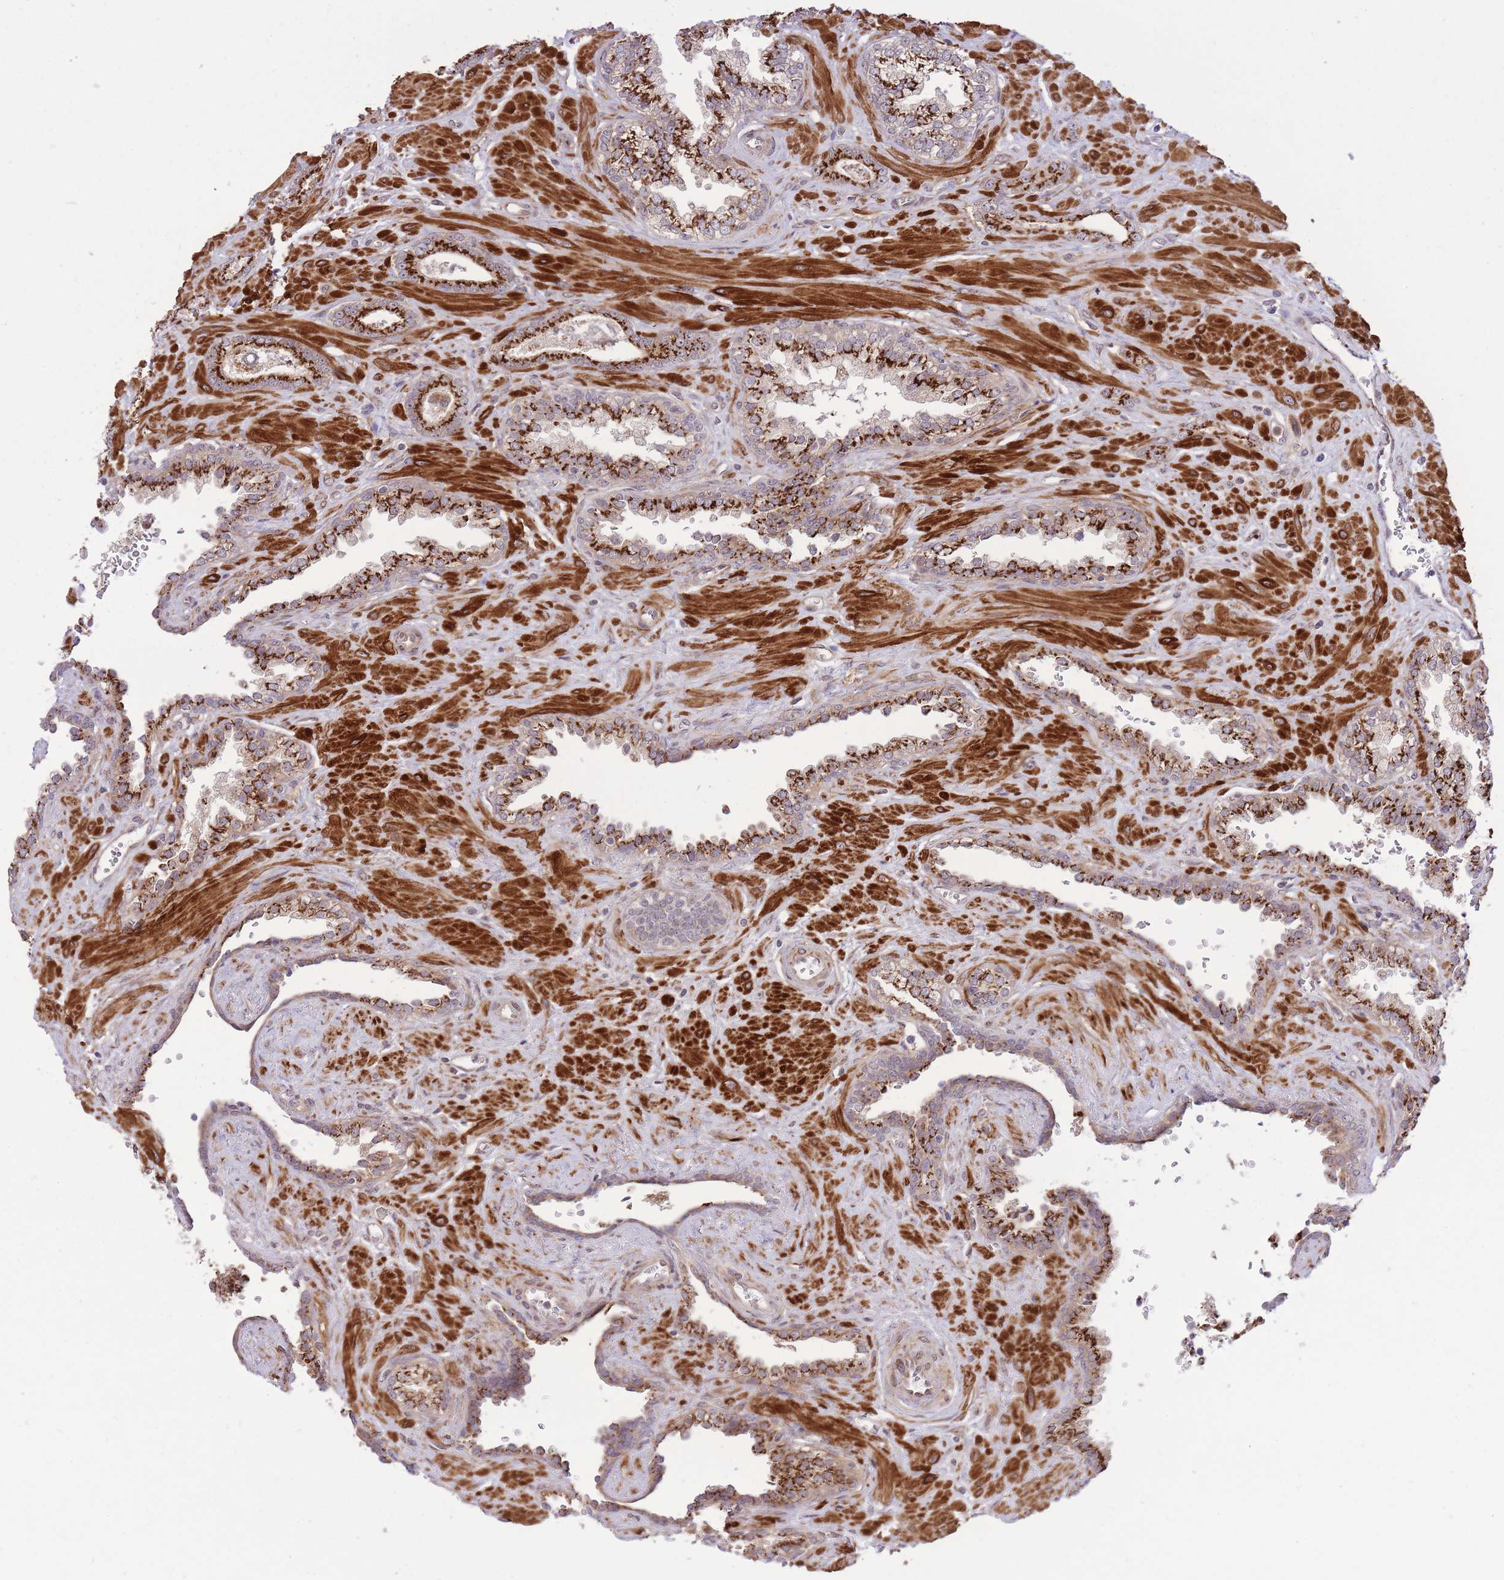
{"staining": {"intensity": "strong", "quantity": ">75%", "location": "cytoplasmic/membranous"}, "tissue": "prostate cancer", "cell_type": "Tumor cells", "image_type": "cancer", "snomed": [{"axis": "morphology", "description": "Adenocarcinoma, Low grade"}, {"axis": "topography", "description": "Prostate"}], "caption": "This photomicrograph exhibits IHC staining of prostate low-grade adenocarcinoma, with high strong cytoplasmic/membranous positivity in about >75% of tumor cells.", "gene": "ZBED5", "patient": {"sex": "male", "age": 60}}